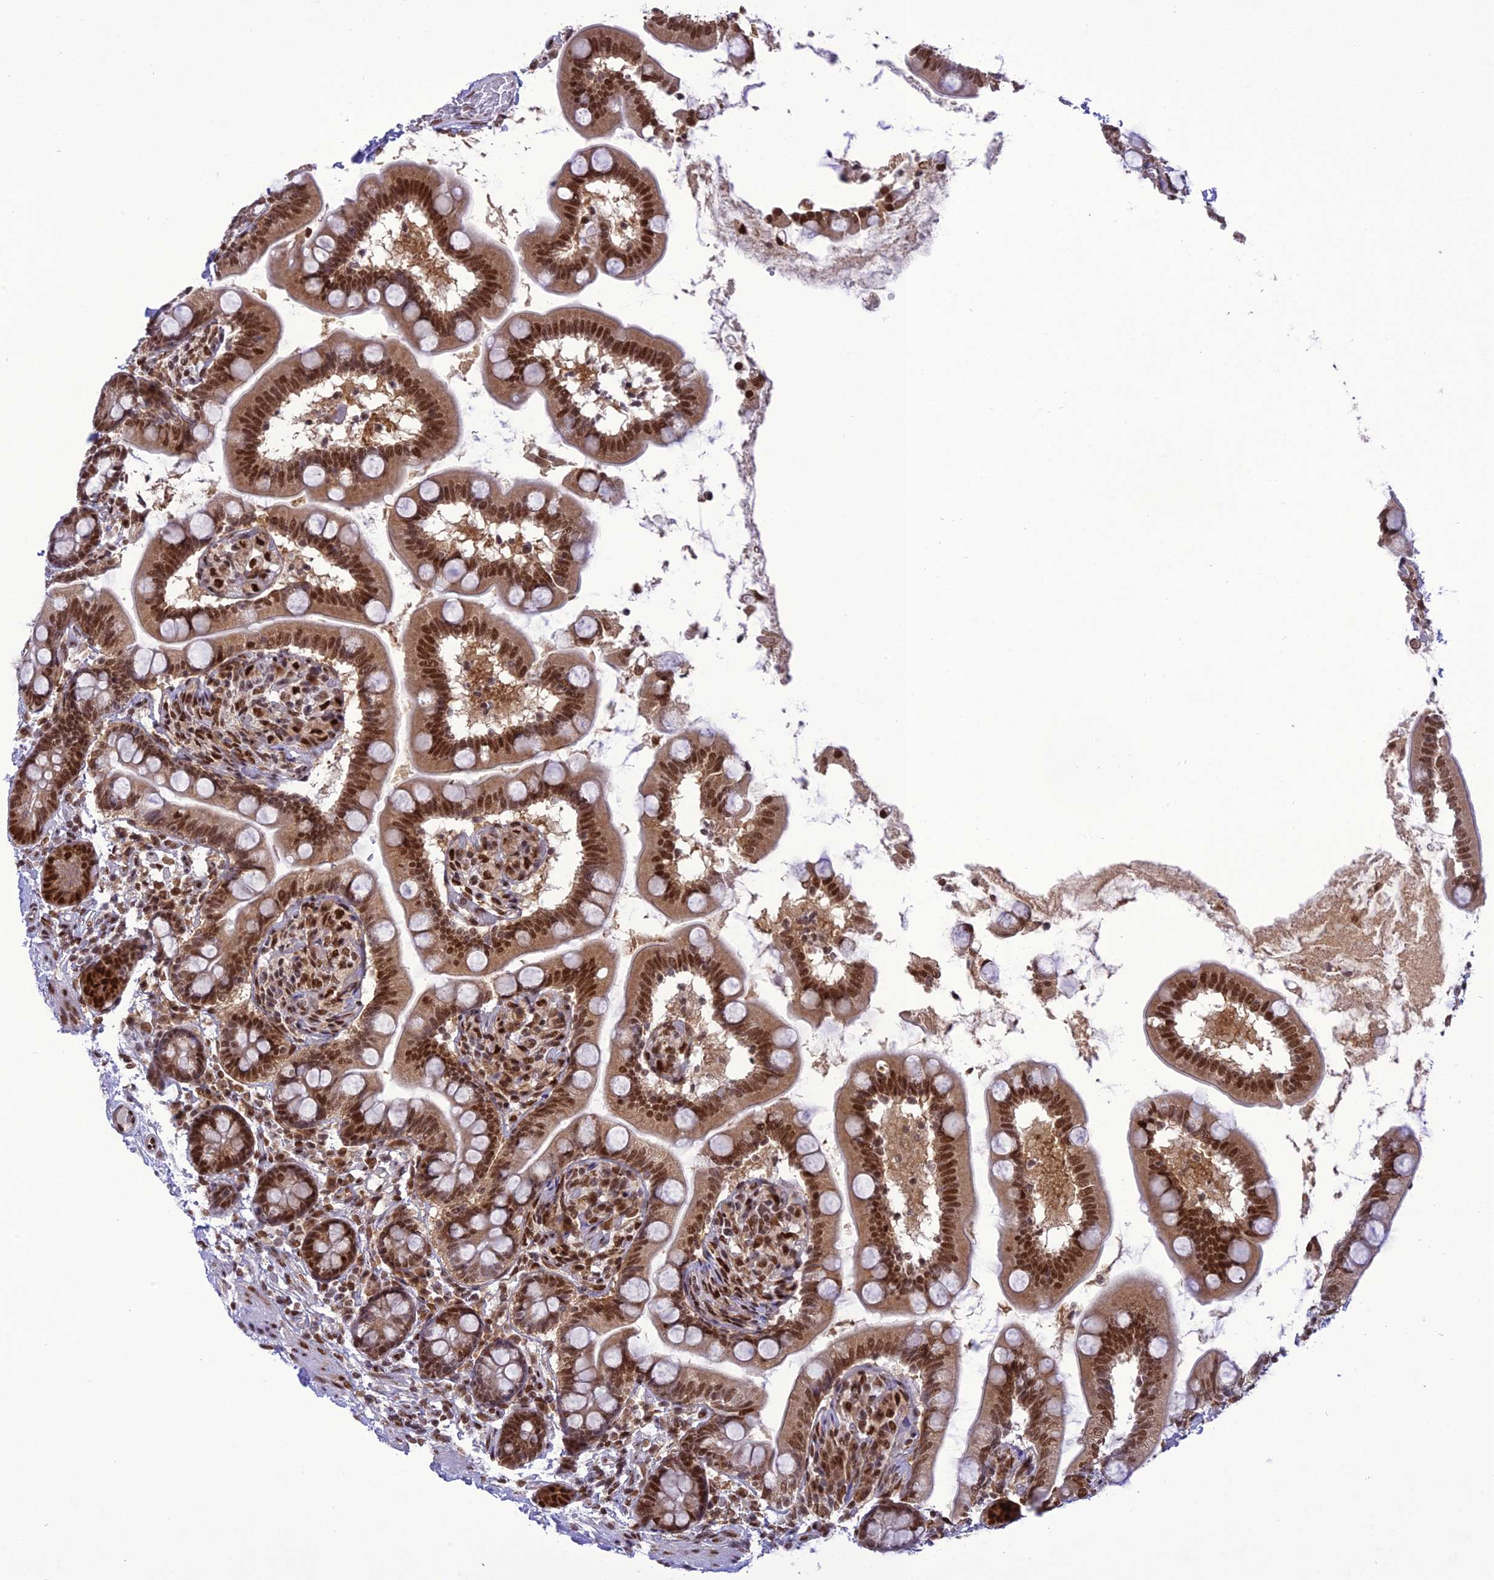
{"staining": {"intensity": "strong", "quantity": ">75%", "location": "nuclear"}, "tissue": "small intestine", "cell_type": "Glandular cells", "image_type": "normal", "snomed": [{"axis": "morphology", "description": "Normal tissue, NOS"}, {"axis": "topography", "description": "Small intestine"}], "caption": "Brown immunohistochemical staining in normal human small intestine shows strong nuclear staining in about >75% of glandular cells.", "gene": "DDX1", "patient": {"sex": "female", "age": 64}}